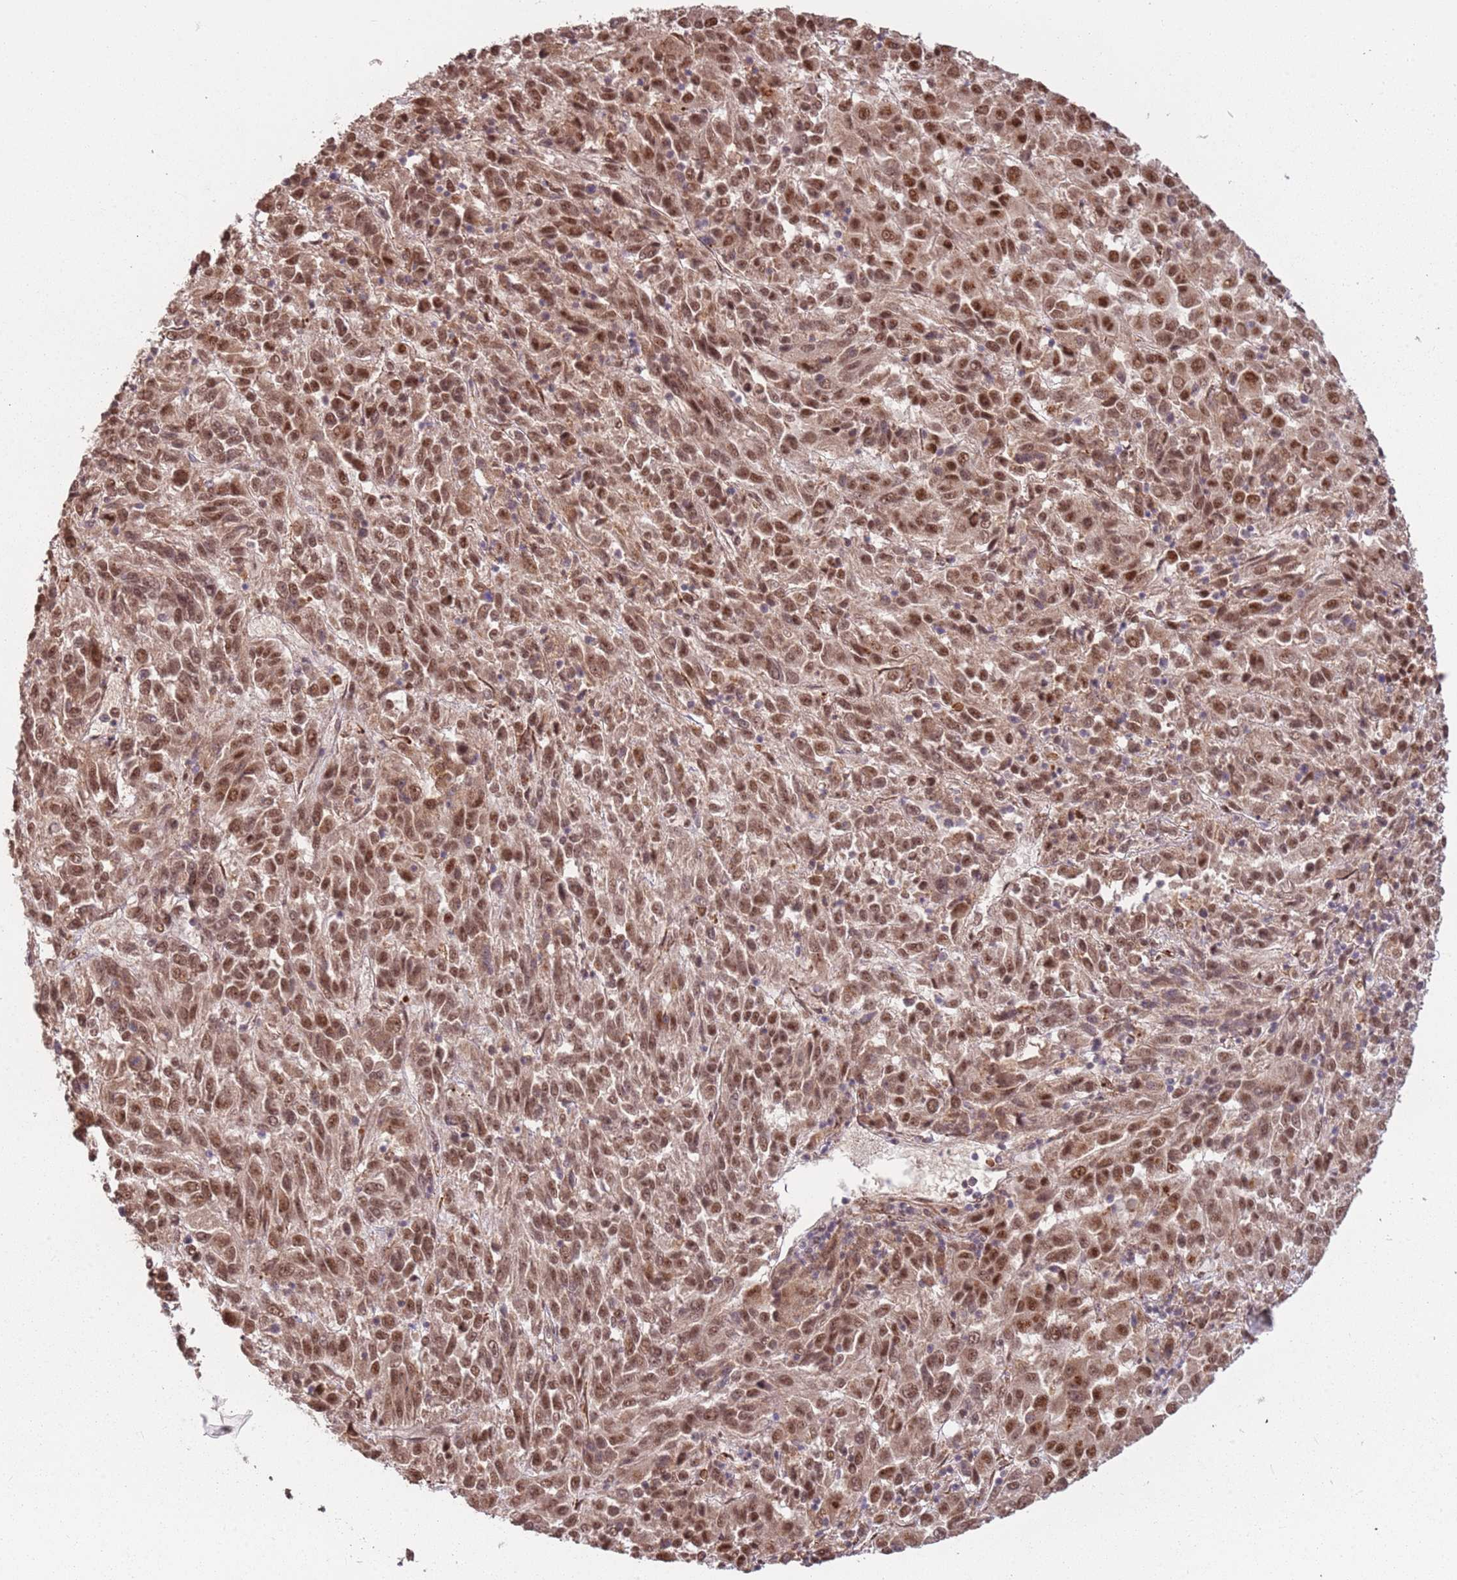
{"staining": {"intensity": "moderate", "quantity": ">75%", "location": "nuclear"}, "tissue": "melanoma", "cell_type": "Tumor cells", "image_type": "cancer", "snomed": [{"axis": "morphology", "description": "Malignant melanoma, Metastatic site"}, {"axis": "topography", "description": "Lung"}], "caption": "Immunohistochemical staining of human malignant melanoma (metastatic site) exhibits medium levels of moderate nuclear positivity in approximately >75% of tumor cells. (brown staining indicates protein expression, while blue staining denotes nuclei).", "gene": "POLR3H", "patient": {"sex": "male", "age": 64}}